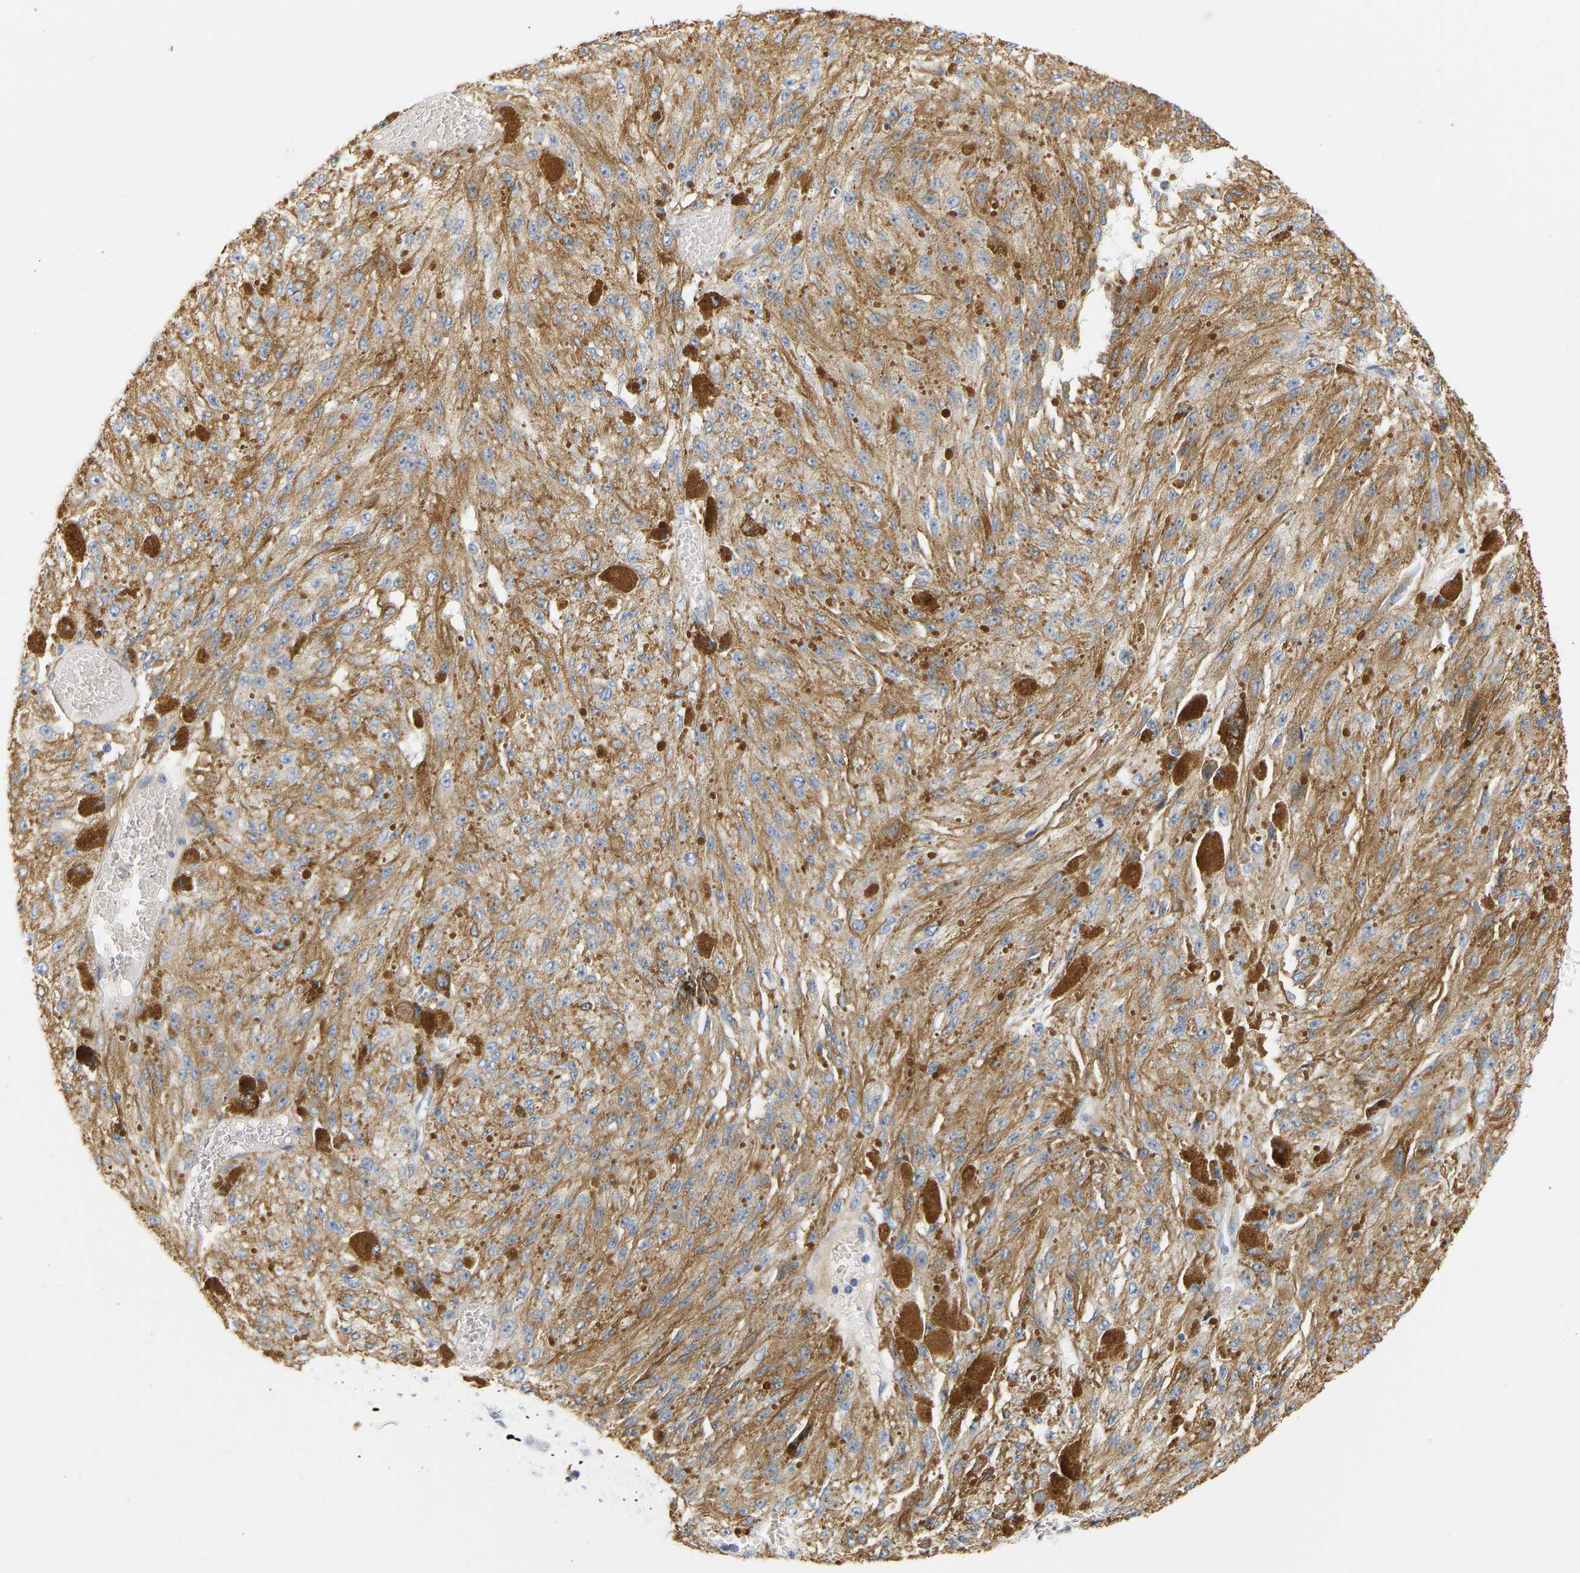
{"staining": {"intensity": "moderate", "quantity": ">75%", "location": "cytoplasmic/membranous"}, "tissue": "melanoma", "cell_type": "Tumor cells", "image_type": "cancer", "snomed": [{"axis": "morphology", "description": "Malignant melanoma, NOS"}, {"axis": "topography", "description": "Other"}], "caption": "DAB immunohistochemical staining of human melanoma exhibits moderate cytoplasmic/membranous protein expression in approximately >75% of tumor cells.", "gene": "SLC30A7", "patient": {"sex": "male", "age": 79}}